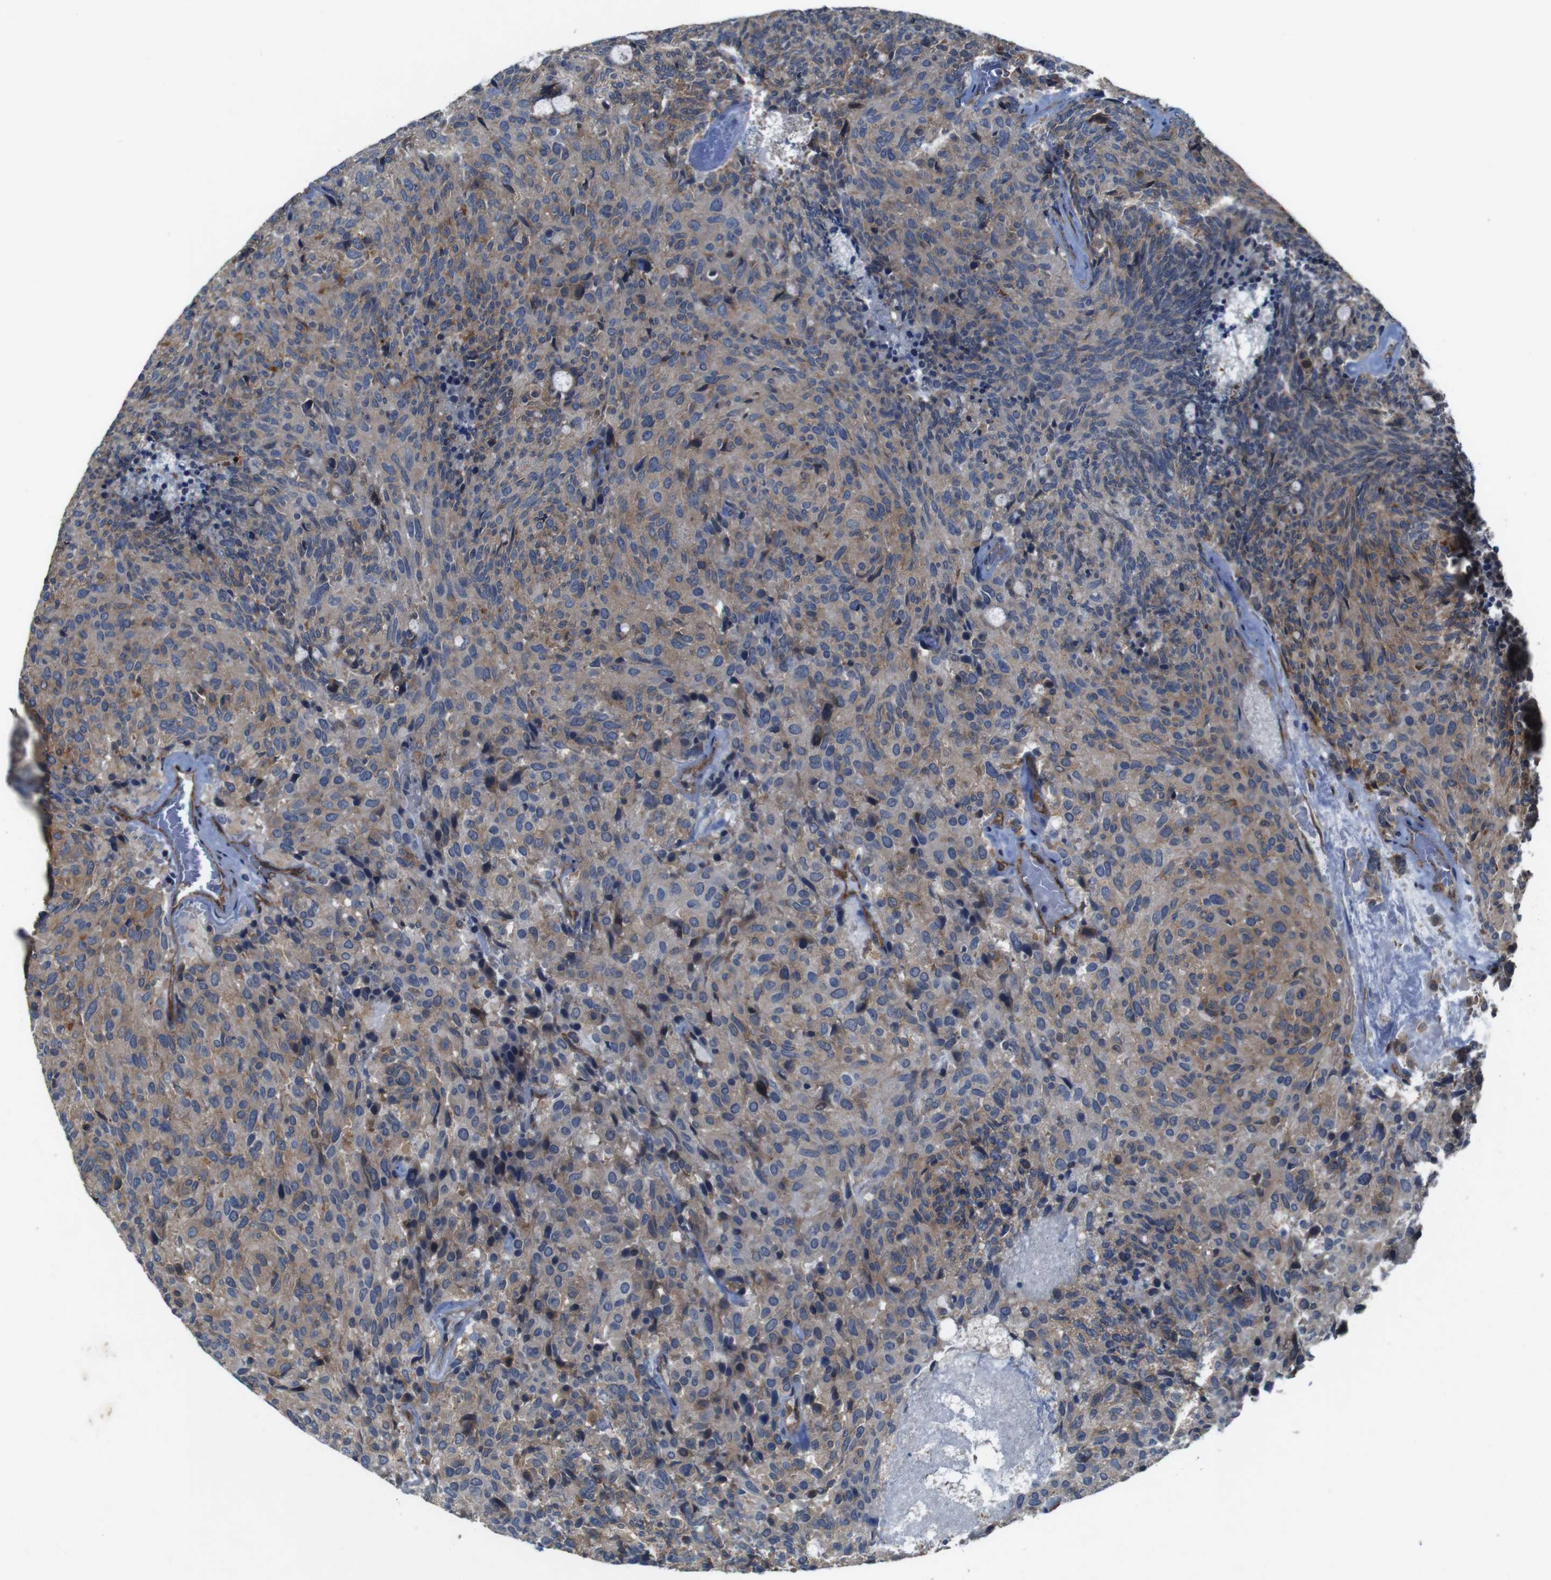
{"staining": {"intensity": "moderate", "quantity": ">75%", "location": "cytoplasmic/membranous"}, "tissue": "carcinoid", "cell_type": "Tumor cells", "image_type": "cancer", "snomed": [{"axis": "morphology", "description": "Carcinoid, malignant, NOS"}, {"axis": "topography", "description": "Pancreas"}], "caption": "Carcinoid (malignant) tissue reveals moderate cytoplasmic/membranous expression in about >75% of tumor cells, visualized by immunohistochemistry.", "gene": "PTGER4", "patient": {"sex": "female", "age": 54}}